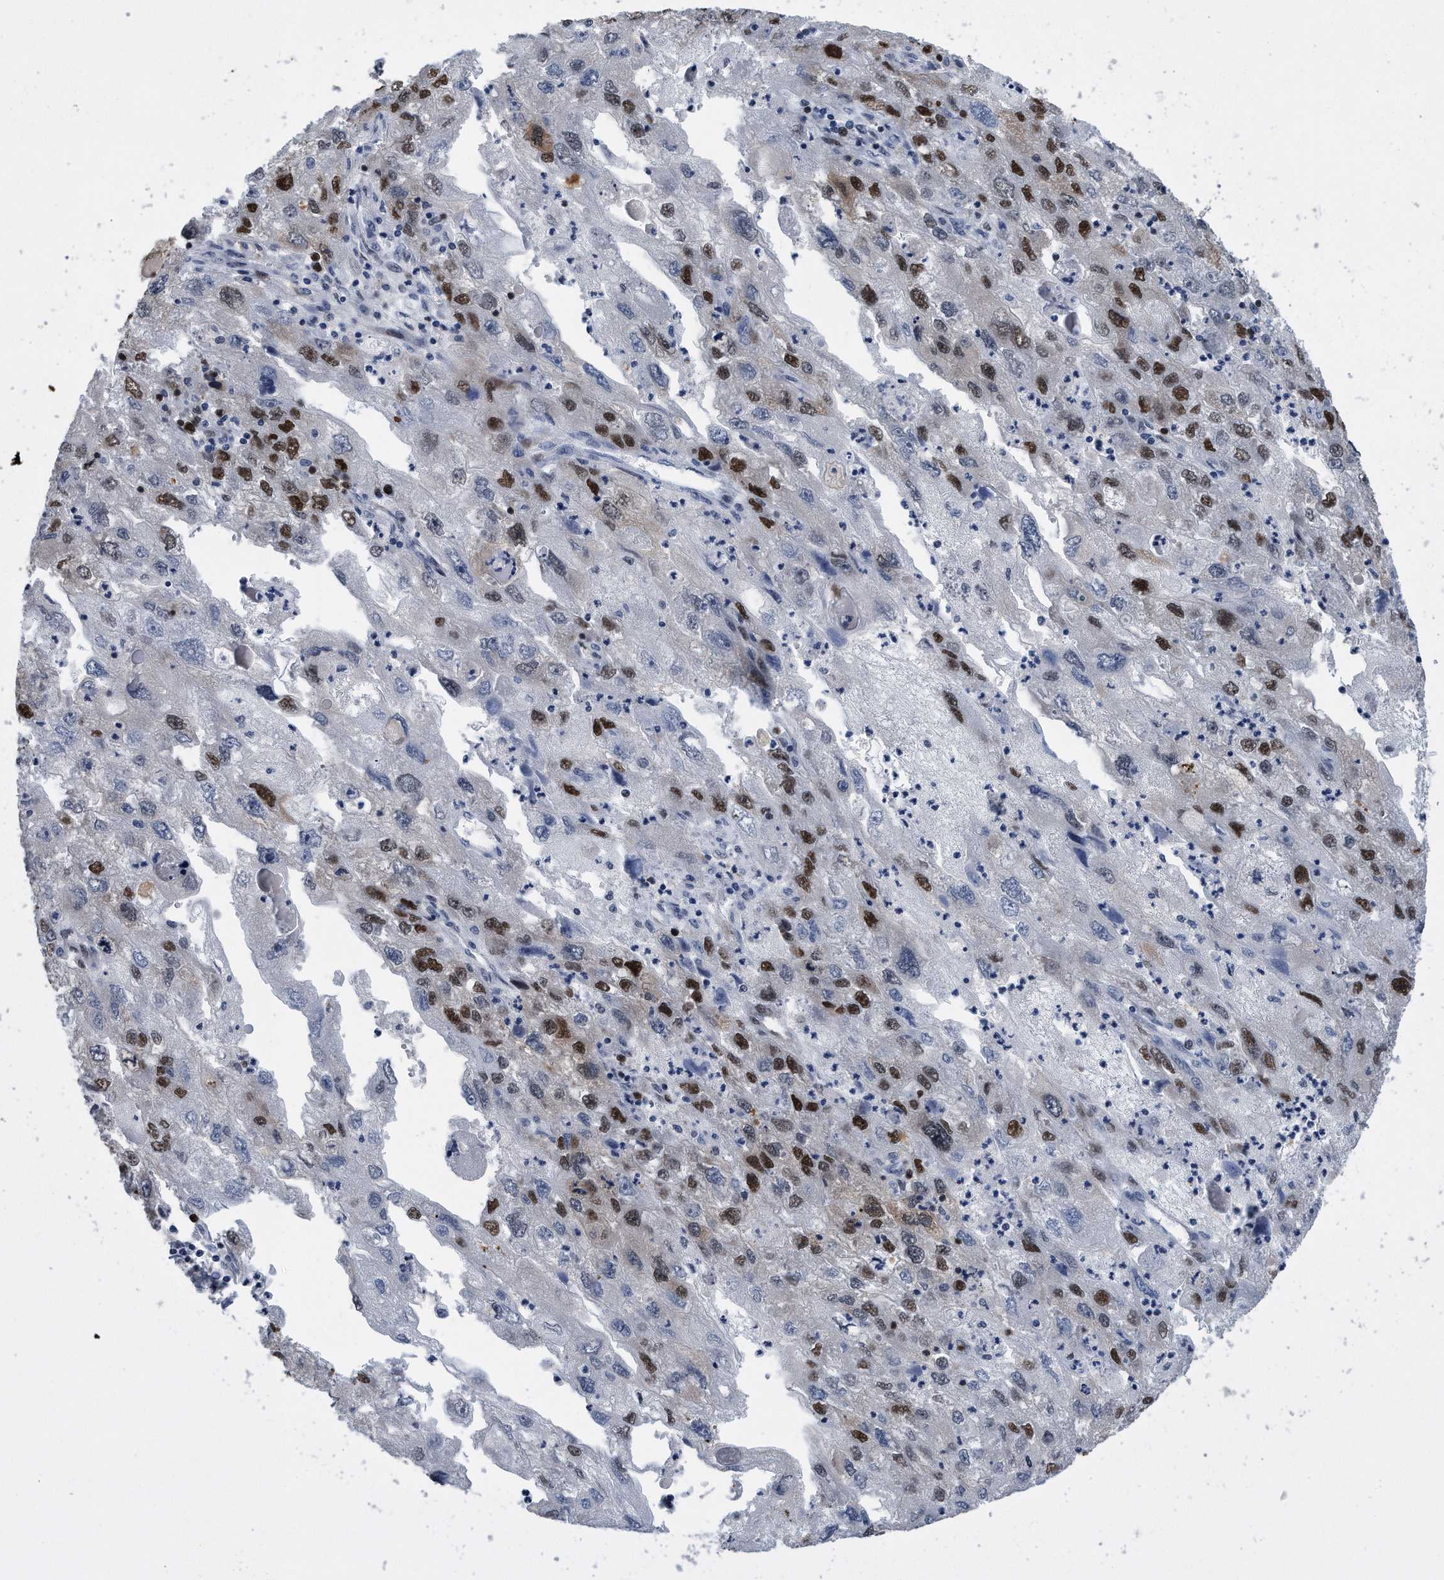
{"staining": {"intensity": "strong", "quantity": ">75%", "location": "nuclear"}, "tissue": "endometrial cancer", "cell_type": "Tumor cells", "image_type": "cancer", "snomed": [{"axis": "morphology", "description": "Adenocarcinoma, NOS"}, {"axis": "topography", "description": "Endometrium"}], "caption": "Human adenocarcinoma (endometrial) stained with a protein marker demonstrates strong staining in tumor cells.", "gene": "PCNA", "patient": {"sex": "female", "age": 49}}